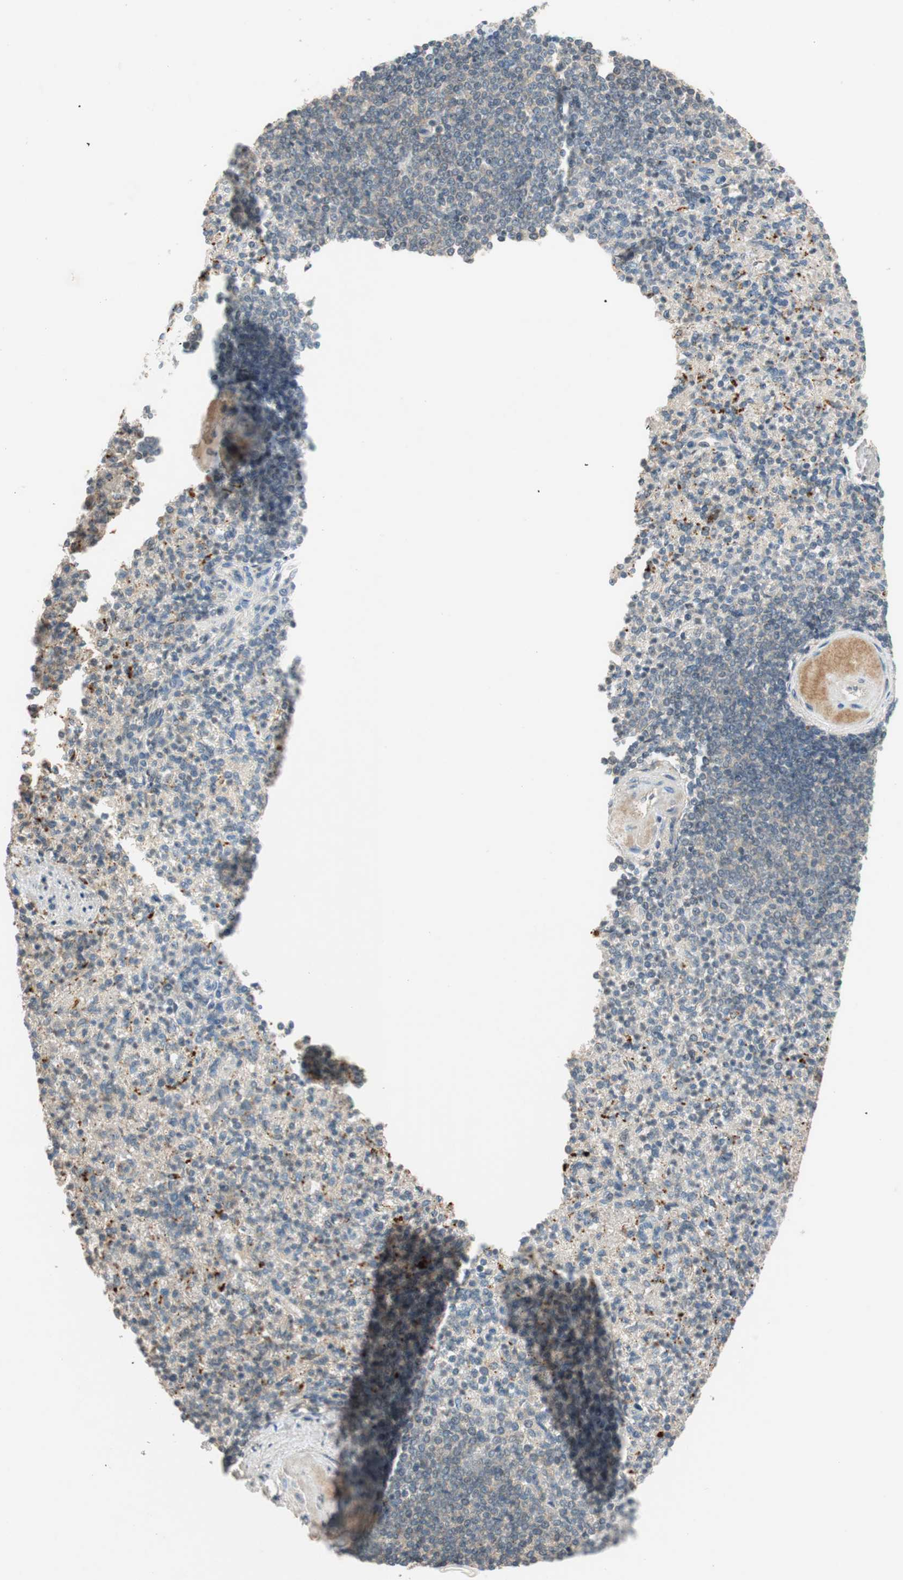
{"staining": {"intensity": "weak", "quantity": ">75%", "location": "cytoplasmic/membranous"}, "tissue": "spleen", "cell_type": "Cells in red pulp", "image_type": "normal", "snomed": [{"axis": "morphology", "description": "Normal tissue, NOS"}, {"axis": "topography", "description": "Spleen"}], "caption": "Immunohistochemical staining of unremarkable human spleen reveals low levels of weak cytoplasmic/membranous expression in about >75% of cells in red pulp. The staining was performed using DAB, with brown indicating positive protein expression. Nuclei are stained blue with hematoxylin.", "gene": "GLB1", "patient": {"sex": "female", "age": 74}}